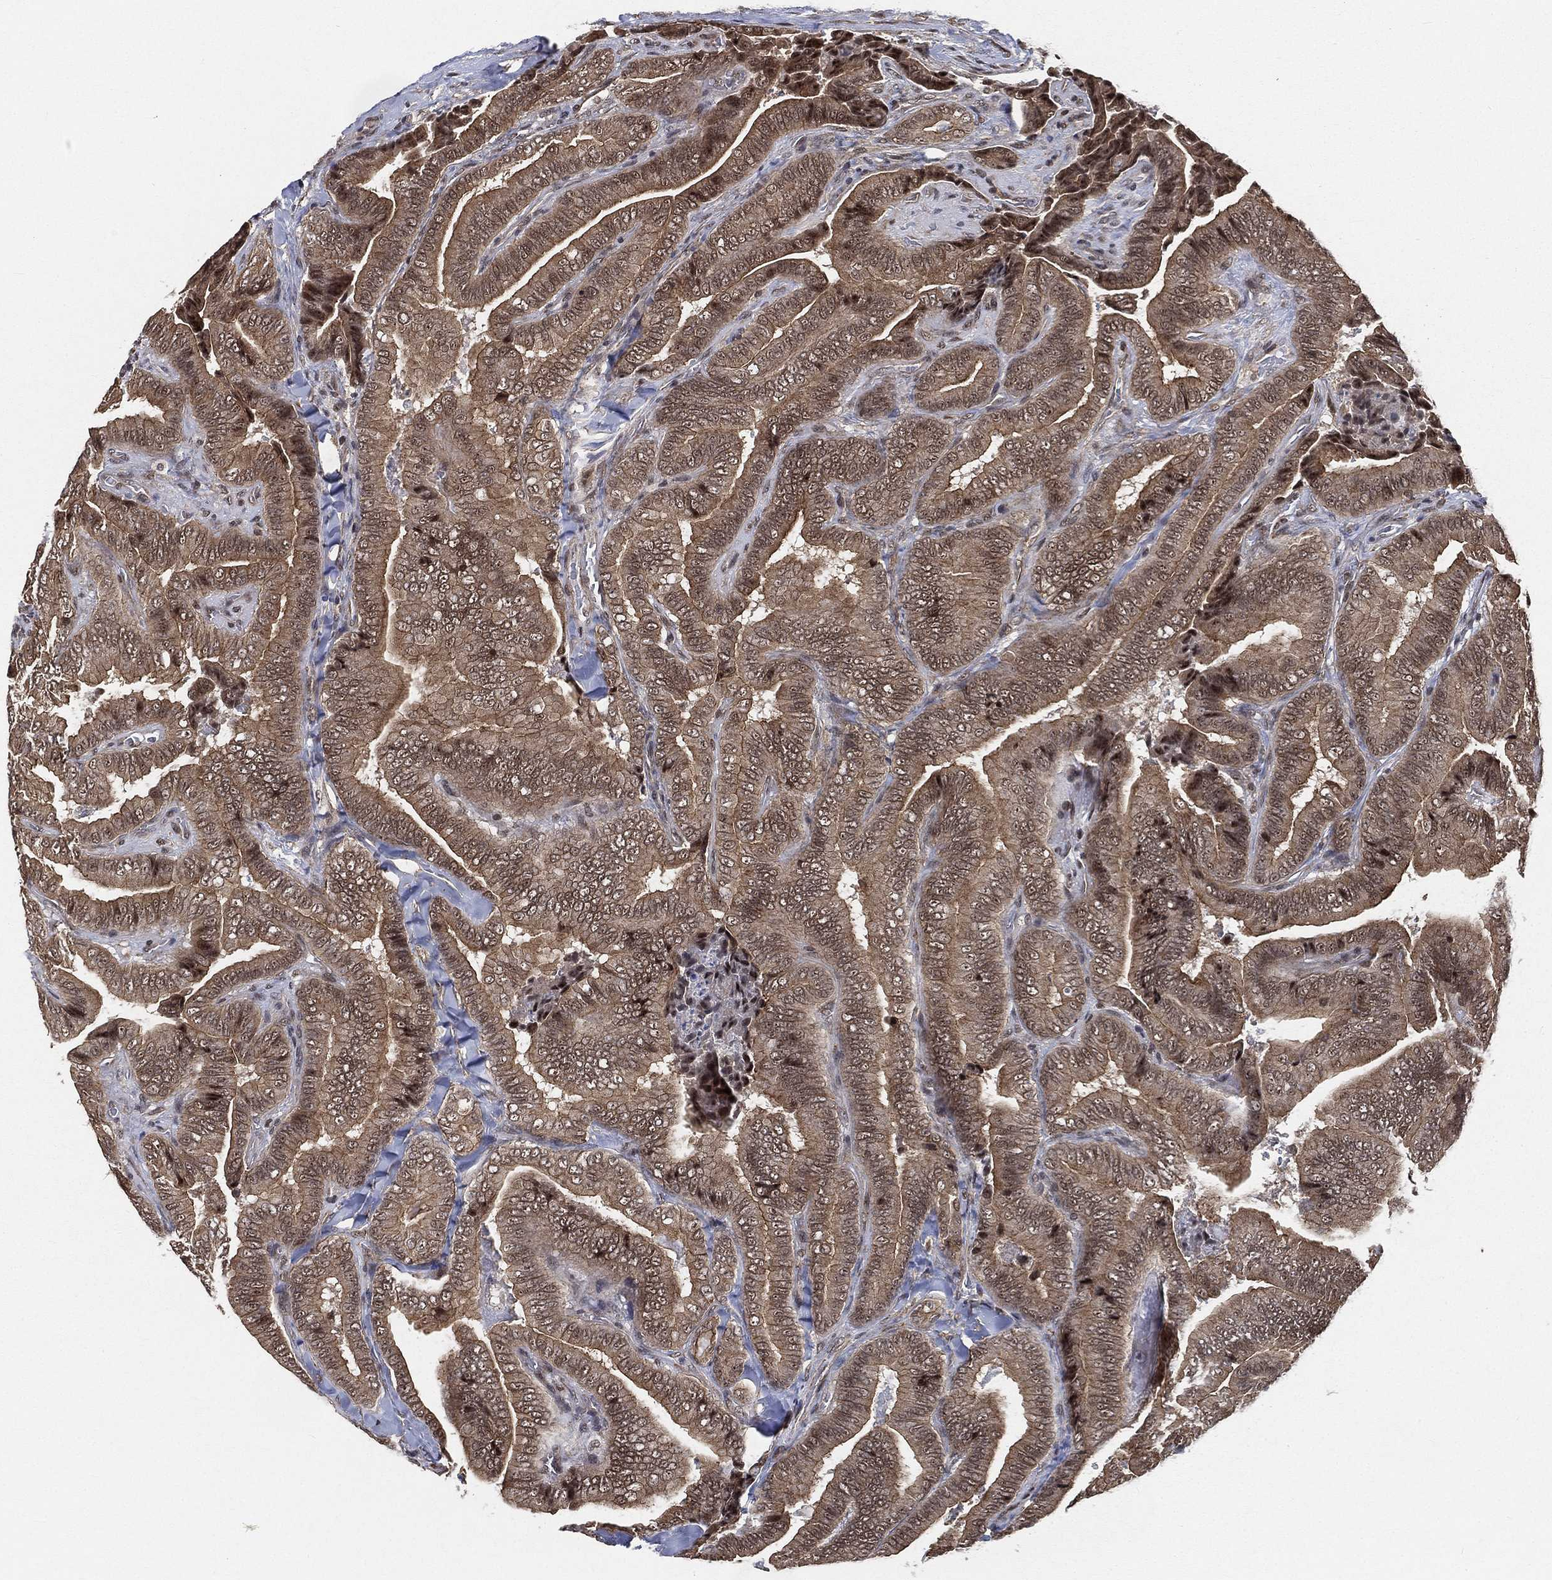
{"staining": {"intensity": "moderate", "quantity": "25%-75%", "location": "cytoplasmic/membranous"}, "tissue": "thyroid cancer", "cell_type": "Tumor cells", "image_type": "cancer", "snomed": [{"axis": "morphology", "description": "Papillary adenocarcinoma, NOS"}, {"axis": "topography", "description": "Thyroid gland"}], "caption": "Protein analysis of thyroid papillary adenocarcinoma tissue displays moderate cytoplasmic/membranous positivity in approximately 25%-75% of tumor cells.", "gene": "RSRC2", "patient": {"sex": "male", "age": 61}}